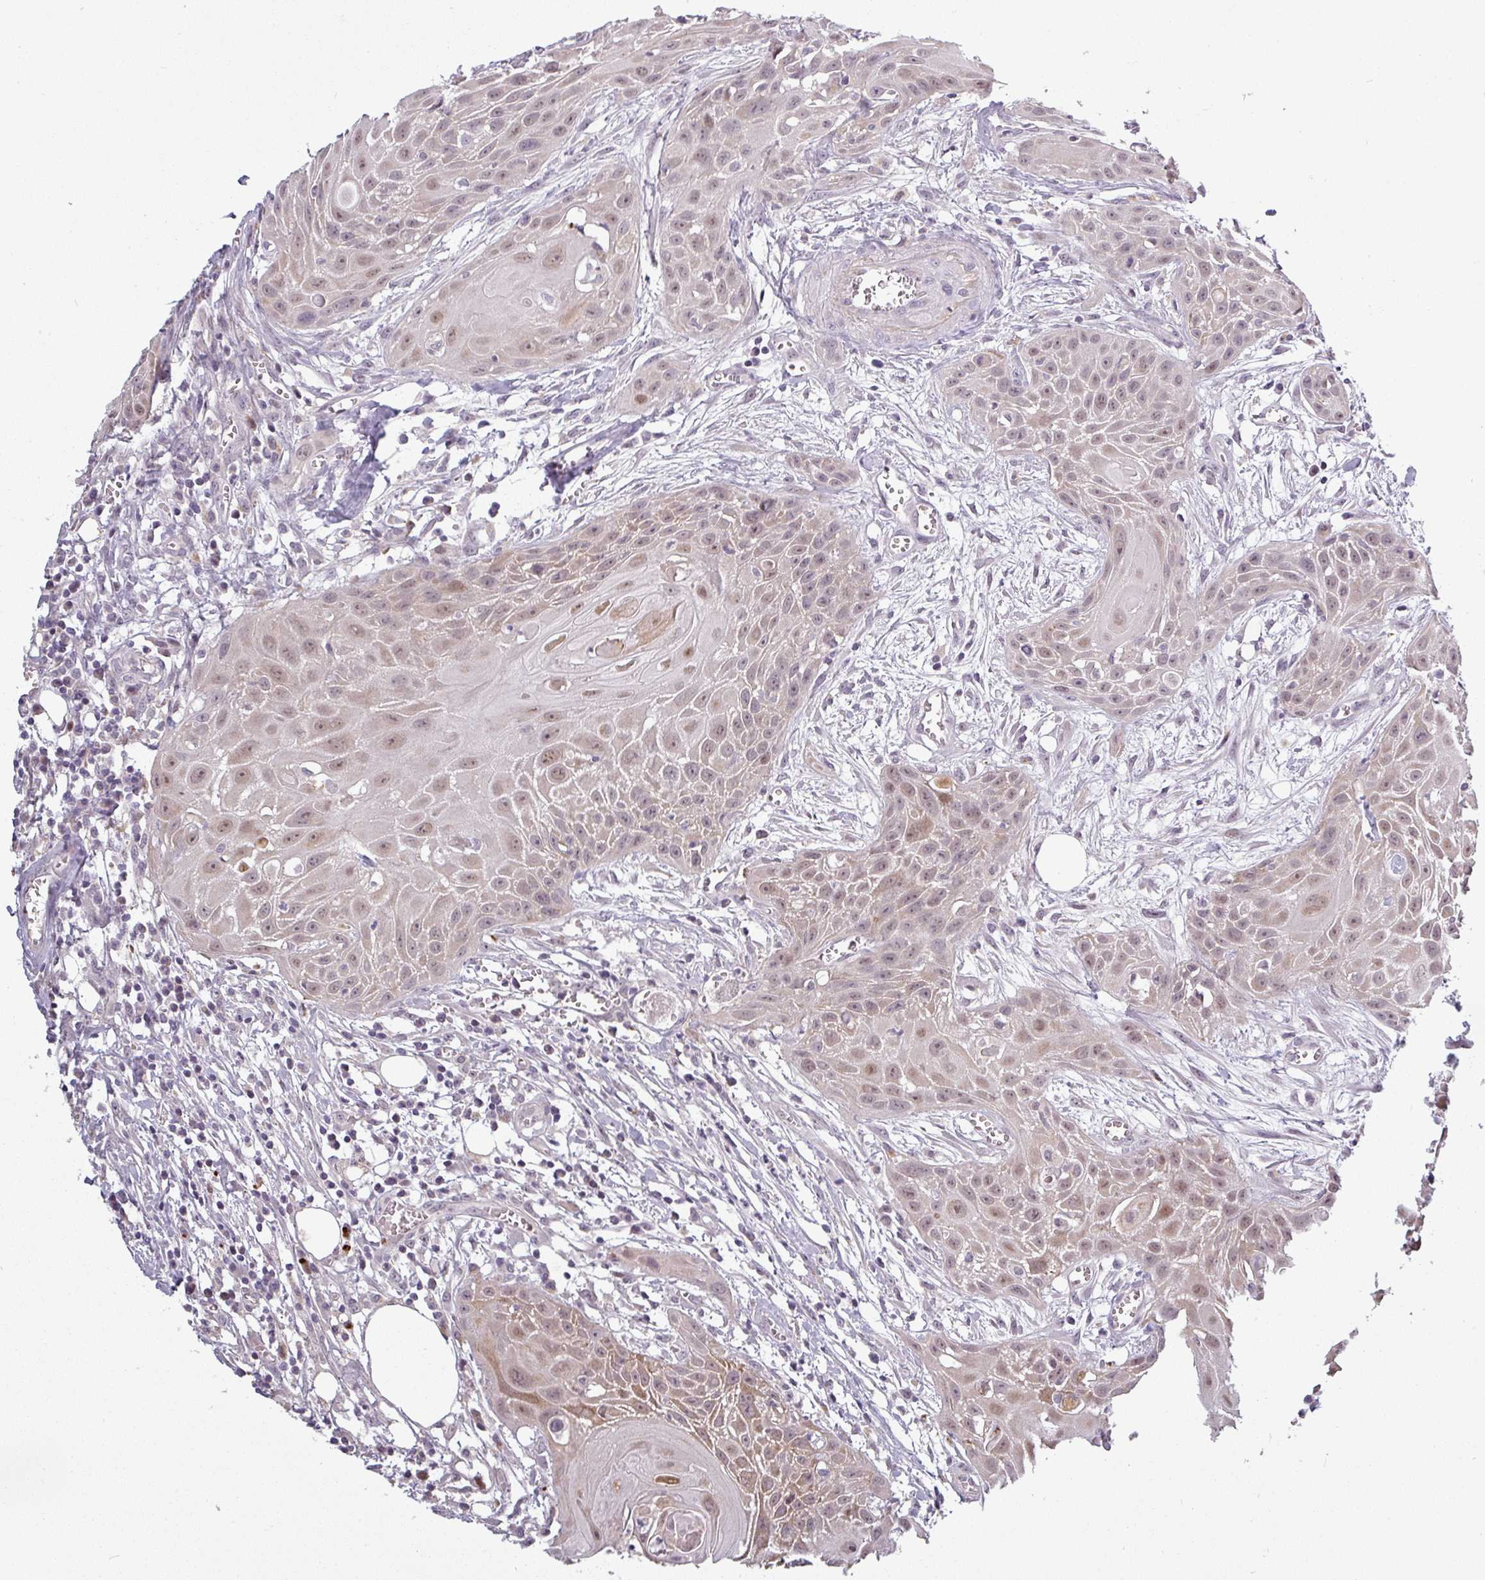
{"staining": {"intensity": "weak", "quantity": "25%-75%", "location": "cytoplasmic/membranous,nuclear"}, "tissue": "head and neck cancer", "cell_type": "Tumor cells", "image_type": "cancer", "snomed": [{"axis": "morphology", "description": "Squamous cell carcinoma, NOS"}, {"axis": "topography", "description": "Lymph node"}, {"axis": "topography", "description": "Salivary gland"}, {"axis": "topography", "description": "Head-Neck"}], "caption": "This photomicrograph reveals IHC staining of squamous cell carcinoma (head and neck), with low weak cytoplasmic/membranous and nuclear positivity in about 25%-75% of tumor cells.", "gene": "C2orf16", "patient": {"sex": "female", "age": 74}}